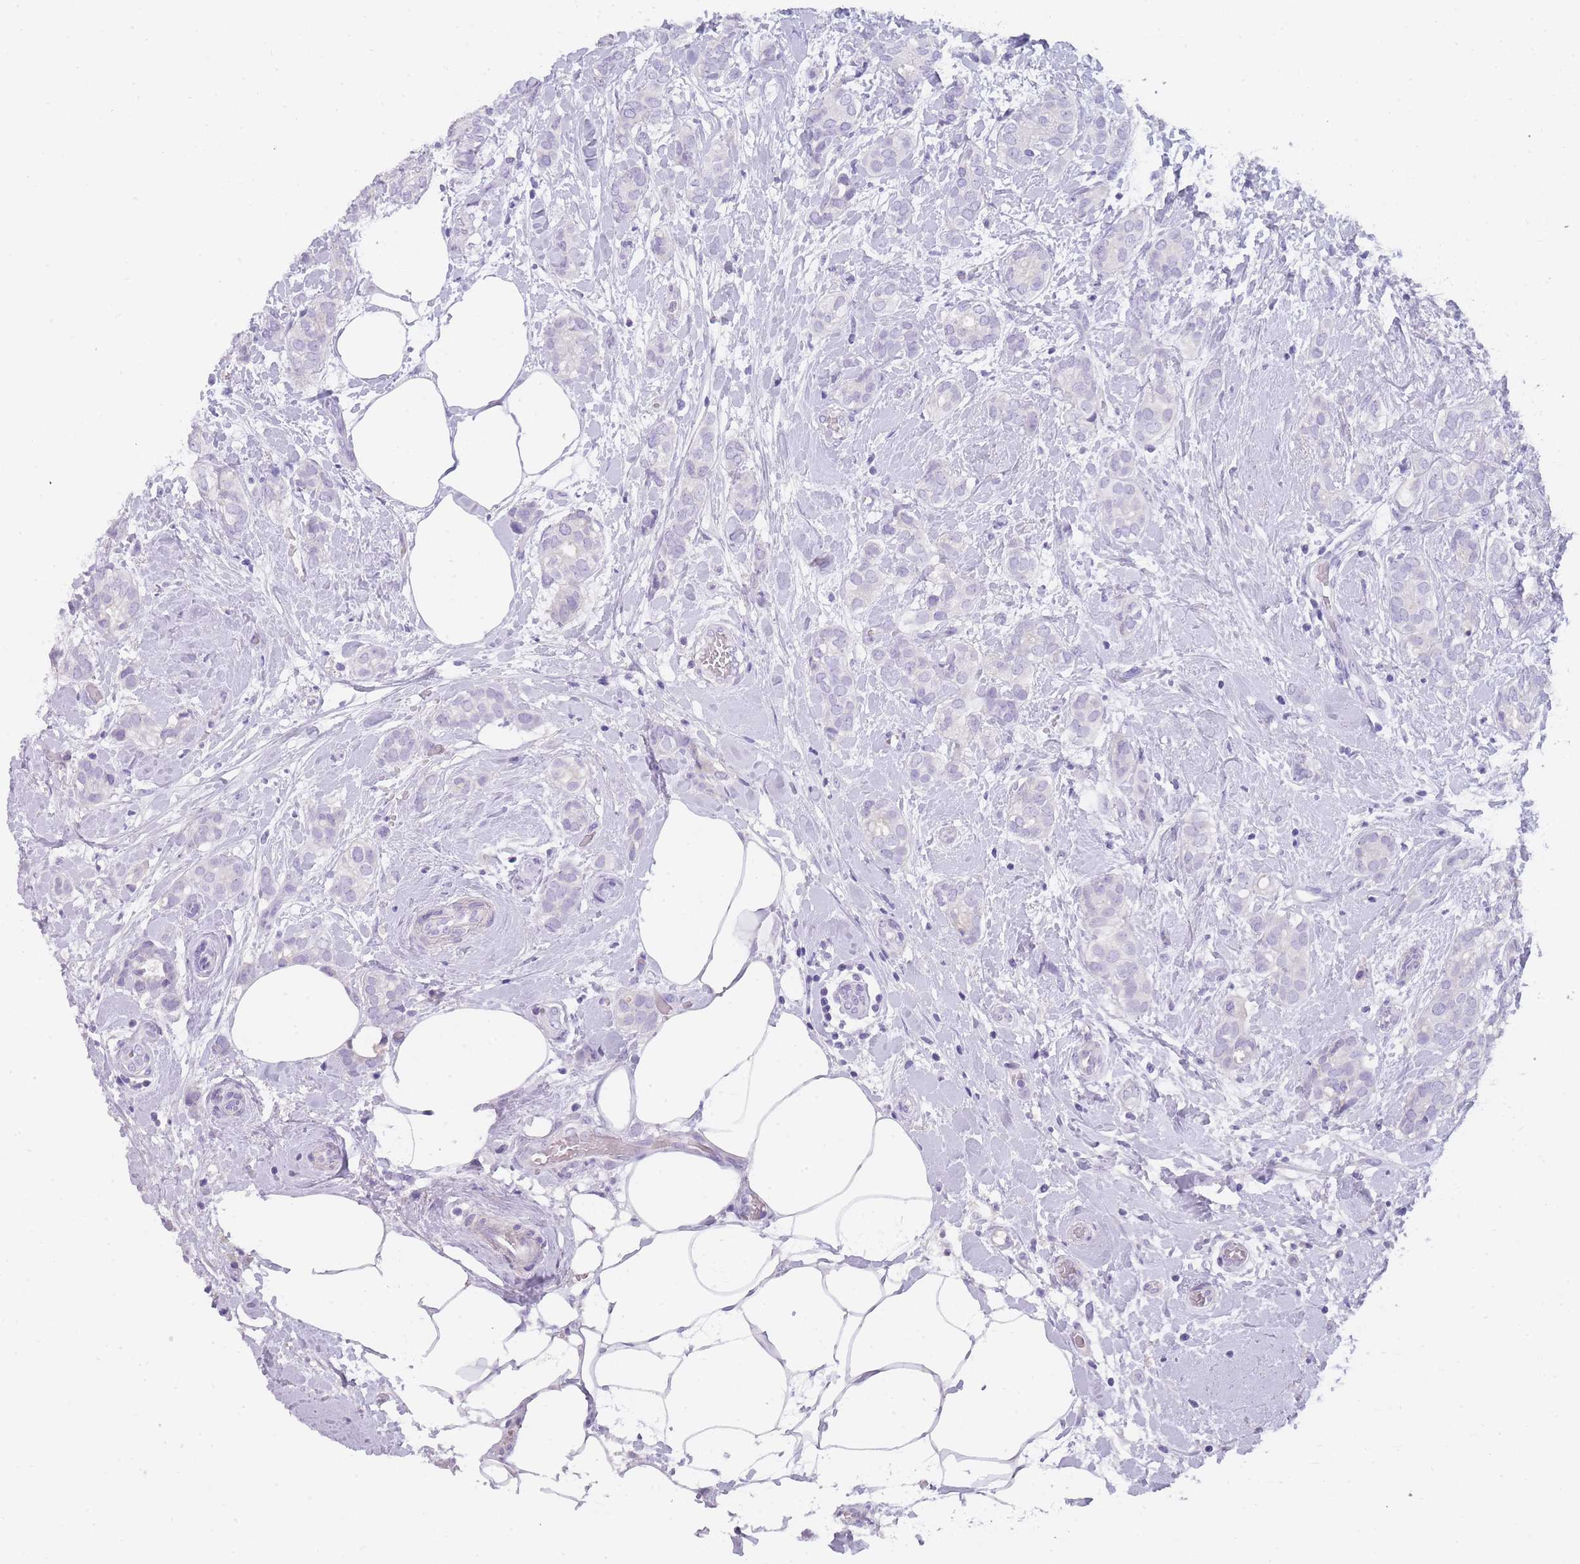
{"staining": {"intensity": "negative", "quantity": "none", "location": "none"}, "tissue": "breast cancer", "cell_type": "Tumor cells", "image_type": "cancer", "snomed": [{"axis": "morphology", "description": "Duct carcinoma"}, {"axis": "topography", "description": "Breast"}], "caption": "DAB (3,3'-diaminobenzidine) immunohistochemical staining of human breast cancer (intraductal carcinoma) reveals no significant expression in tumor cells. (DAB (3,3'-diaminobenzidine) immunohistochemistry (IHC), high magnification).", "gene": "TCP11", "patient": {"sex": "female", "age": 73}}